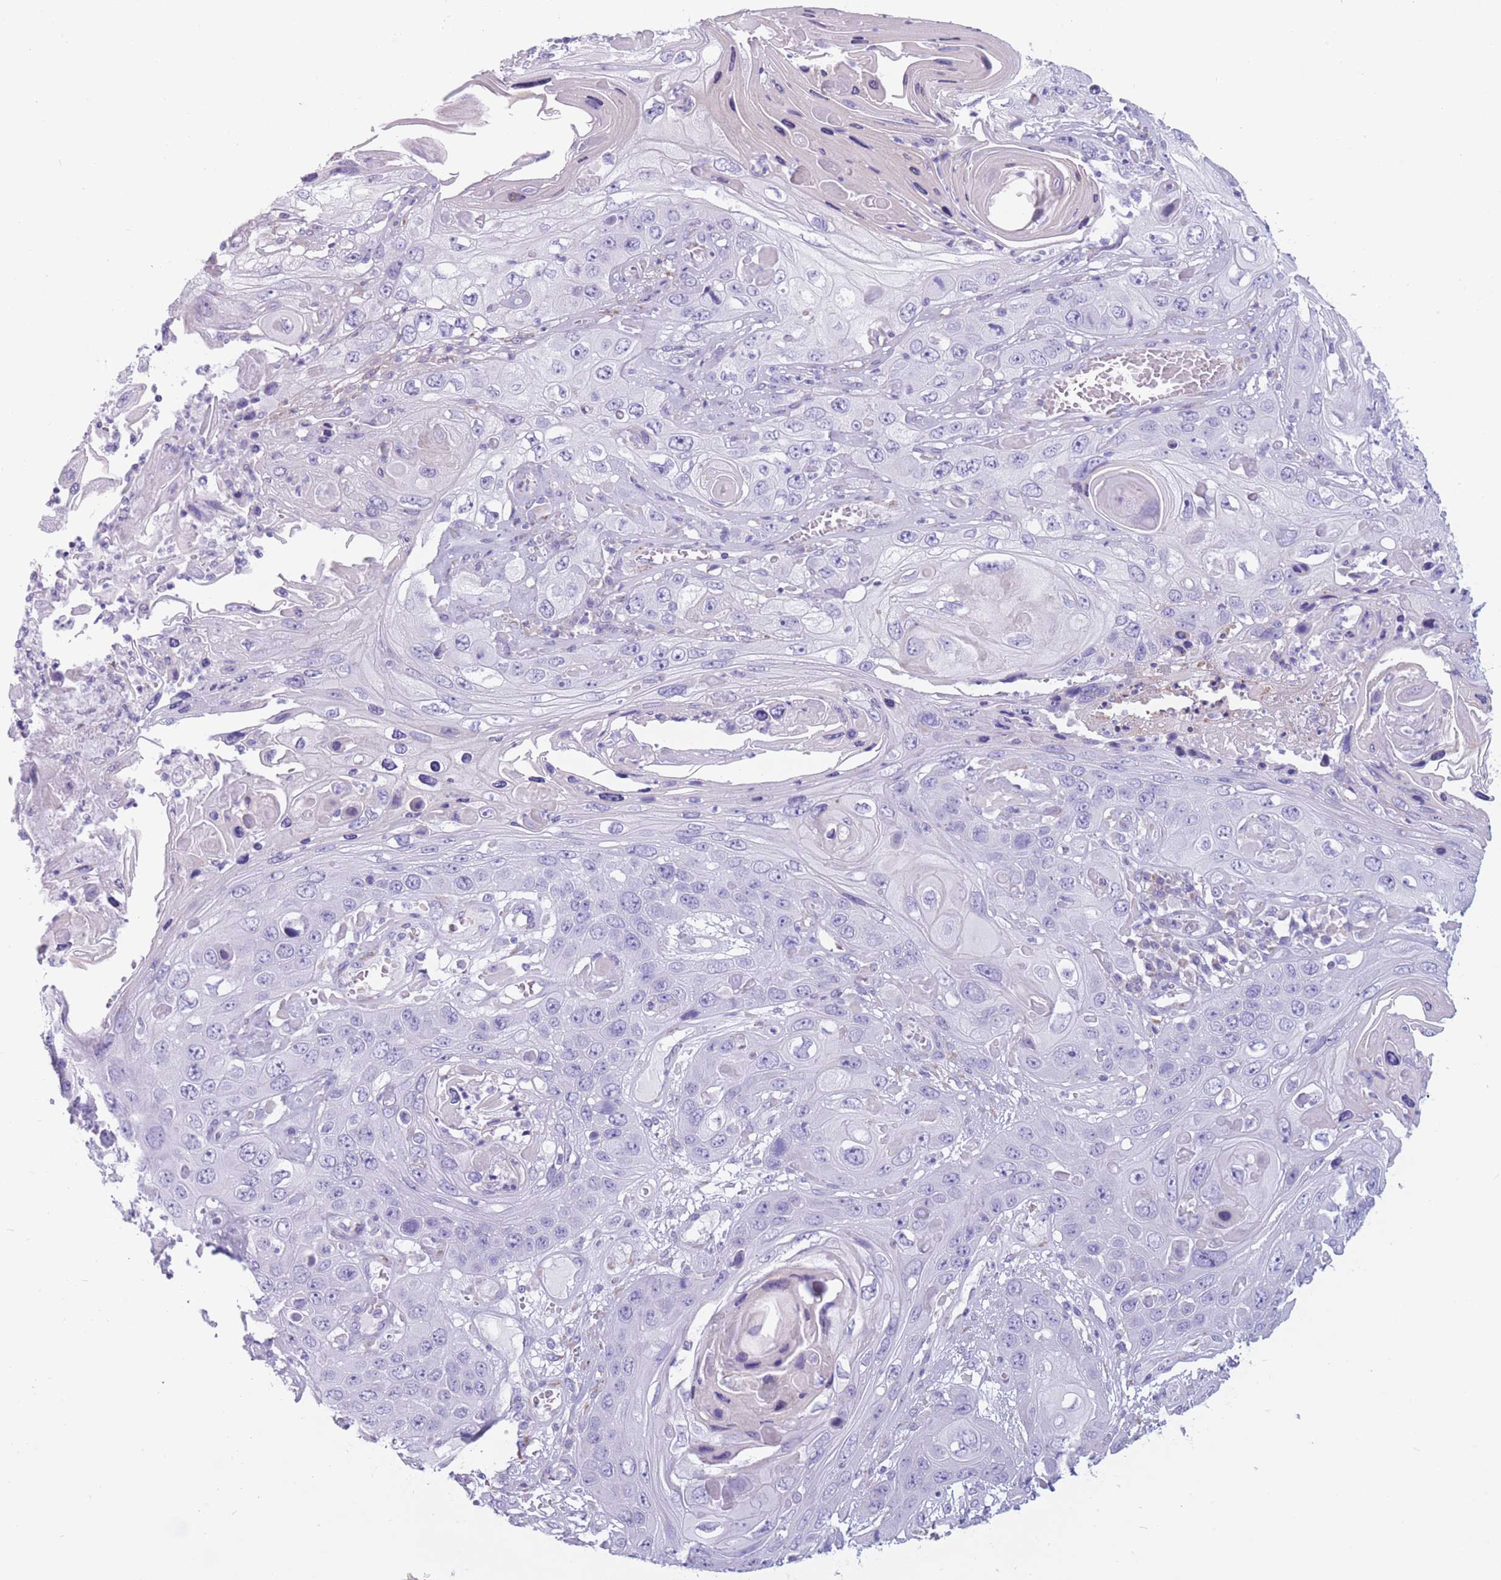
{"staining": {"intensity": "negative", "quantity": "none", "location": "none"}, "tissue": "skin cancer", "cell_type": "Tumor cells", "image_type": "cancer", "snomed": [{"axis": "morphology", "description": "Squamous cell carcinoma, NOS"}, {"axis": "topography", "description": "Skin"}], "caption": "Skin cancer (squamous cell carcinoma) was stained to show a protein in brown. There is no significant positivity in tumor cells.", "gene": "COL27A1", "patient": {"sex": "male", "age": 55}}